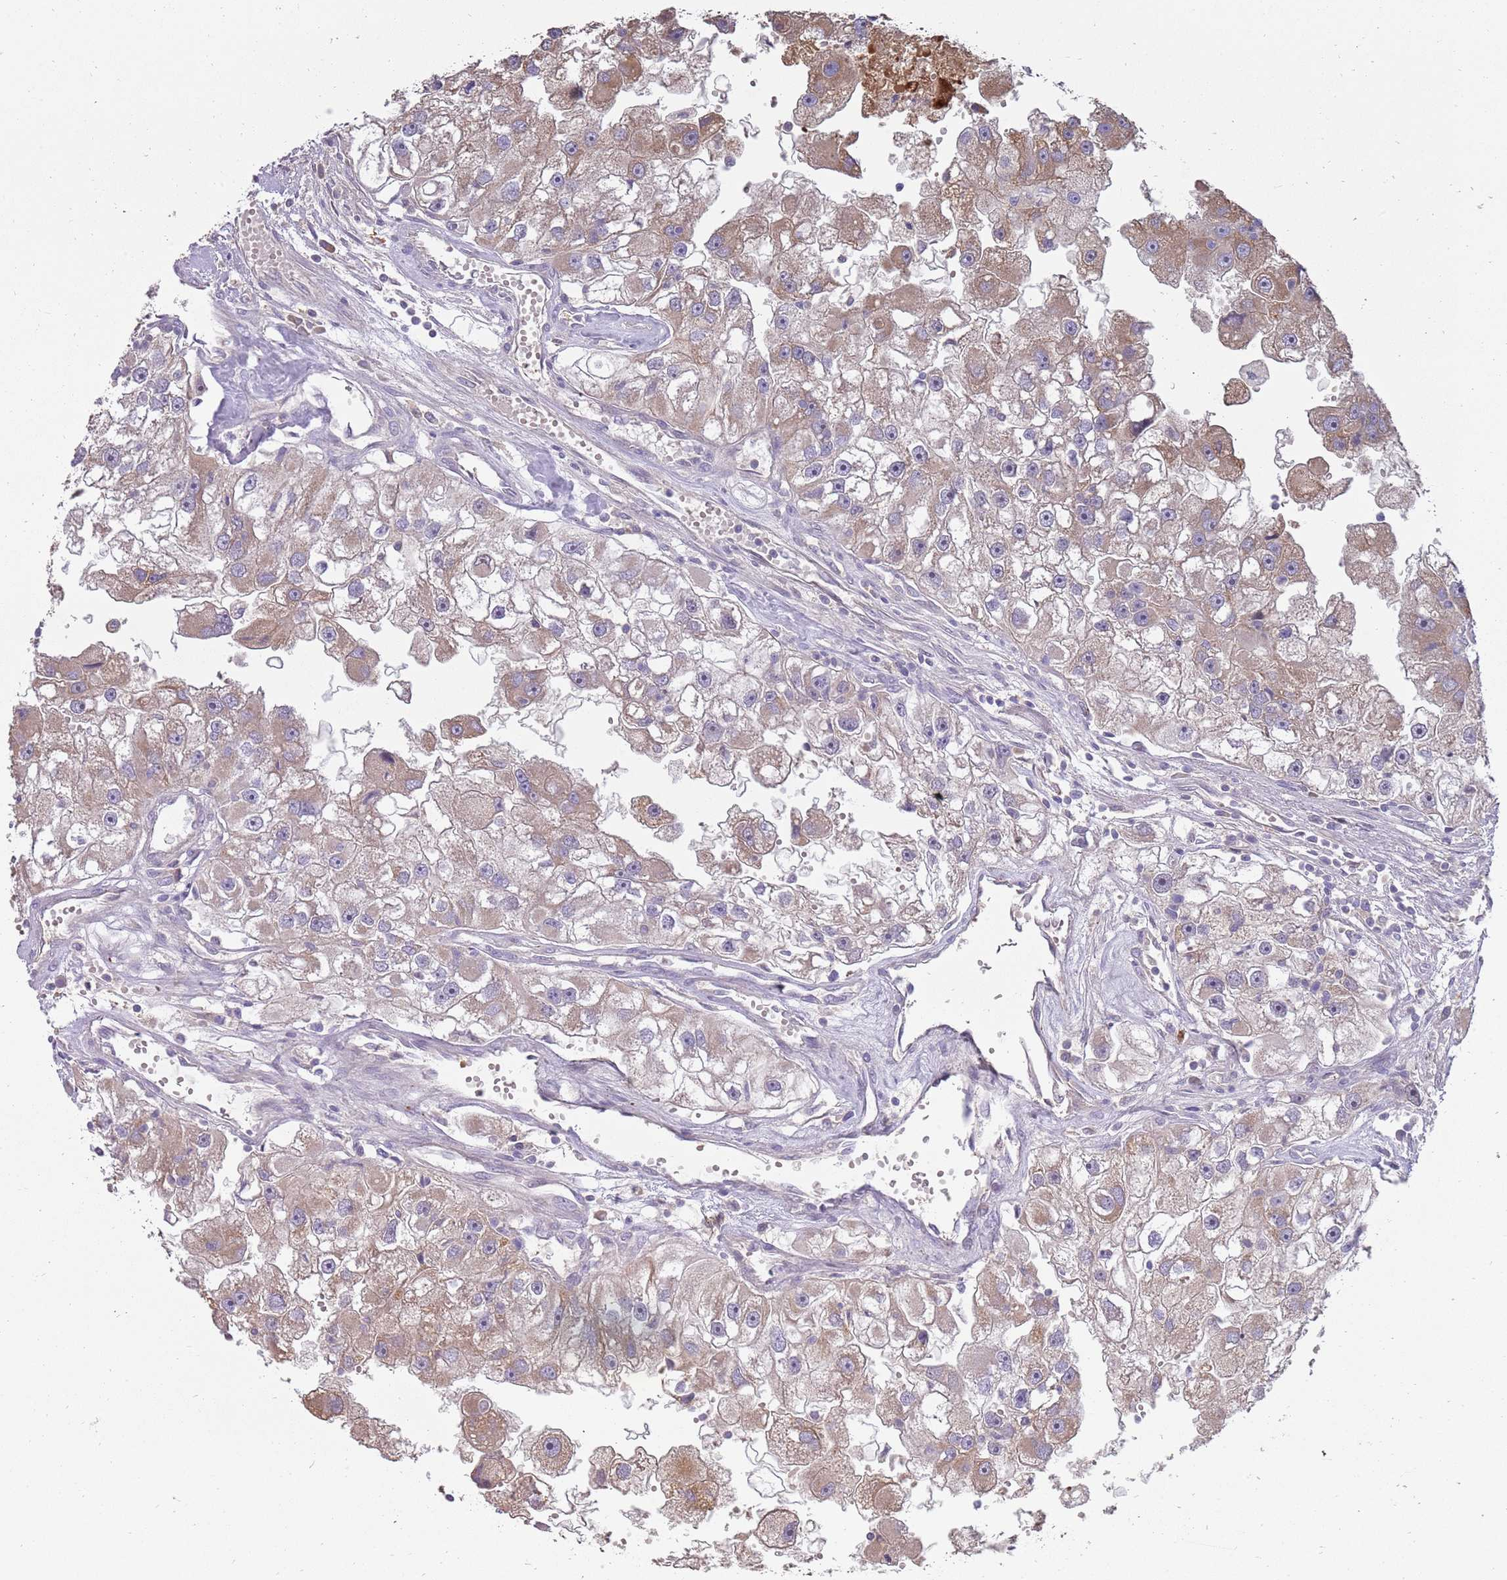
{"staining": {"intensity": "moderate", "quantity": ">75%", "location": "cytoplasmic/membranous"}, "tissue": "renal cancer", "cell_type": "Tumor cells", "image_type": "cancer", "snomed": [{"axis": "morphology", "description": "Adenocarcinoma, NOS"}, {"axis": "topography", "description": "Kidney"}], "caption": "Immunohistochemical staining of human renal adenocarcinoma shows medium levels of moderate cytoplasmic/membranous protein staining in approximately >75% of tumor cells. Ihc stains the protein in brown and the nuclei are stained blue.", "gene": "NBPF6", "patient": {"sex": "male", "age": 63}}